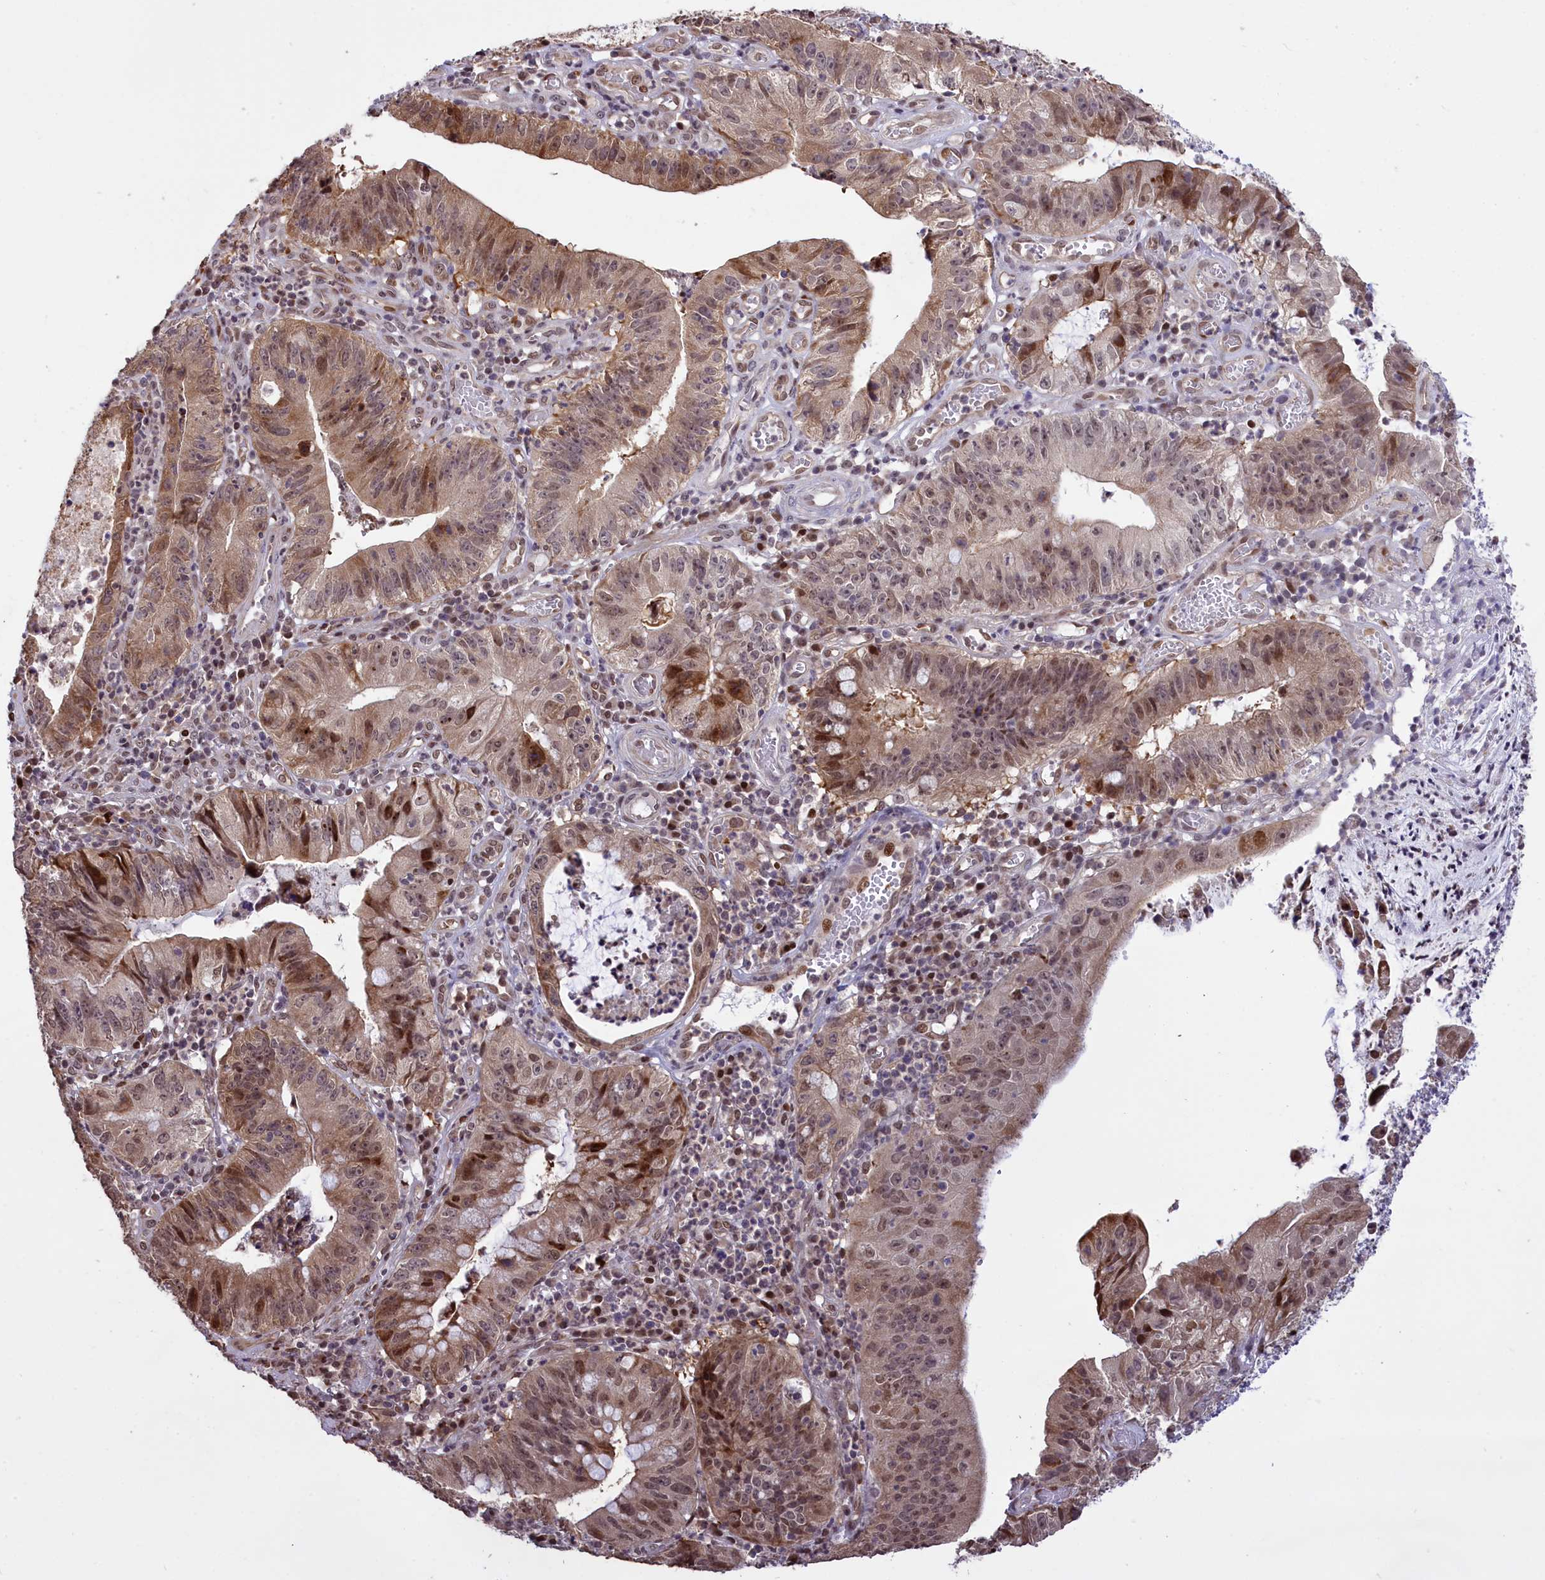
{"staining": {"intensity": "moderate", "quantity": ">75%", "location": "nuclear"}, "tissue": "stomach cancer", "cell_type": "Tumor cells", "image_type": "cancer", "snomed": [{"axis": "morphology", "description": "Adenocarcinoma, NOS"}, {"axis": "topography", "description": "Stomach"}], "caption": "This photomicrograph exhibits immunohistochemistry staining of adenocarcinoma (stomach), with medium moderate nuclear staining in about >75% of tumor cells.", "gene": "RELB", "patient": {"sex": "male", "age": 59}}